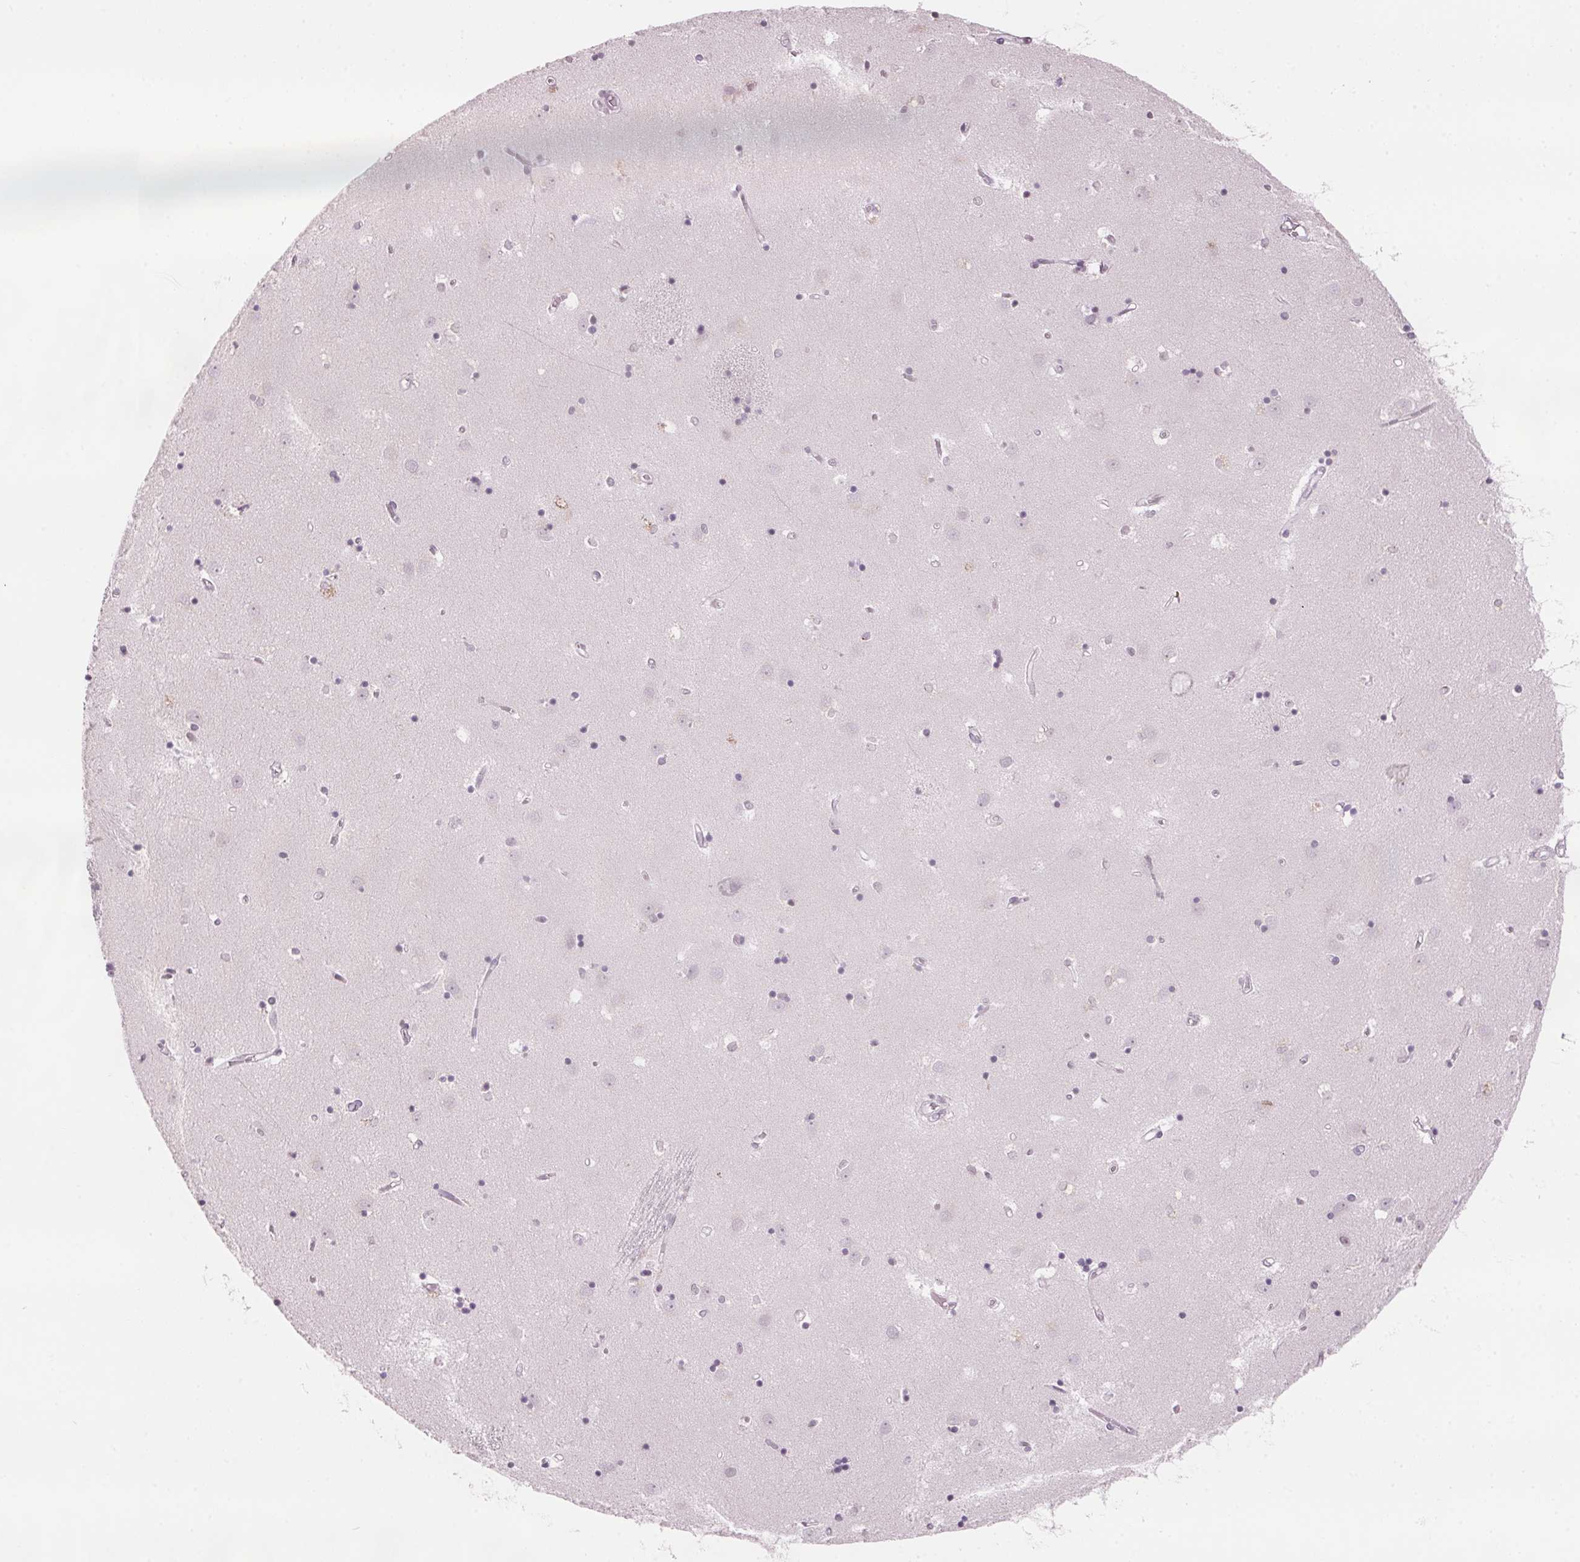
{"staining": {"intensity": "negative", "quantity": "none", "location": "none"}, "tissue": "caudate", "cell_type": "Glial cells", "image_type": "normal", "snomed": [{"axis": "morphology", "description": "Normal tissue, NOS"}, {"axis": "topography", "description": "Lateral ventricle wall"}], "caption": "Immunohistochemistry of benign human caudate displays no expression in glial cells.", "gene": "SCTR", "patient": {"sex": "male", "age": 54}}